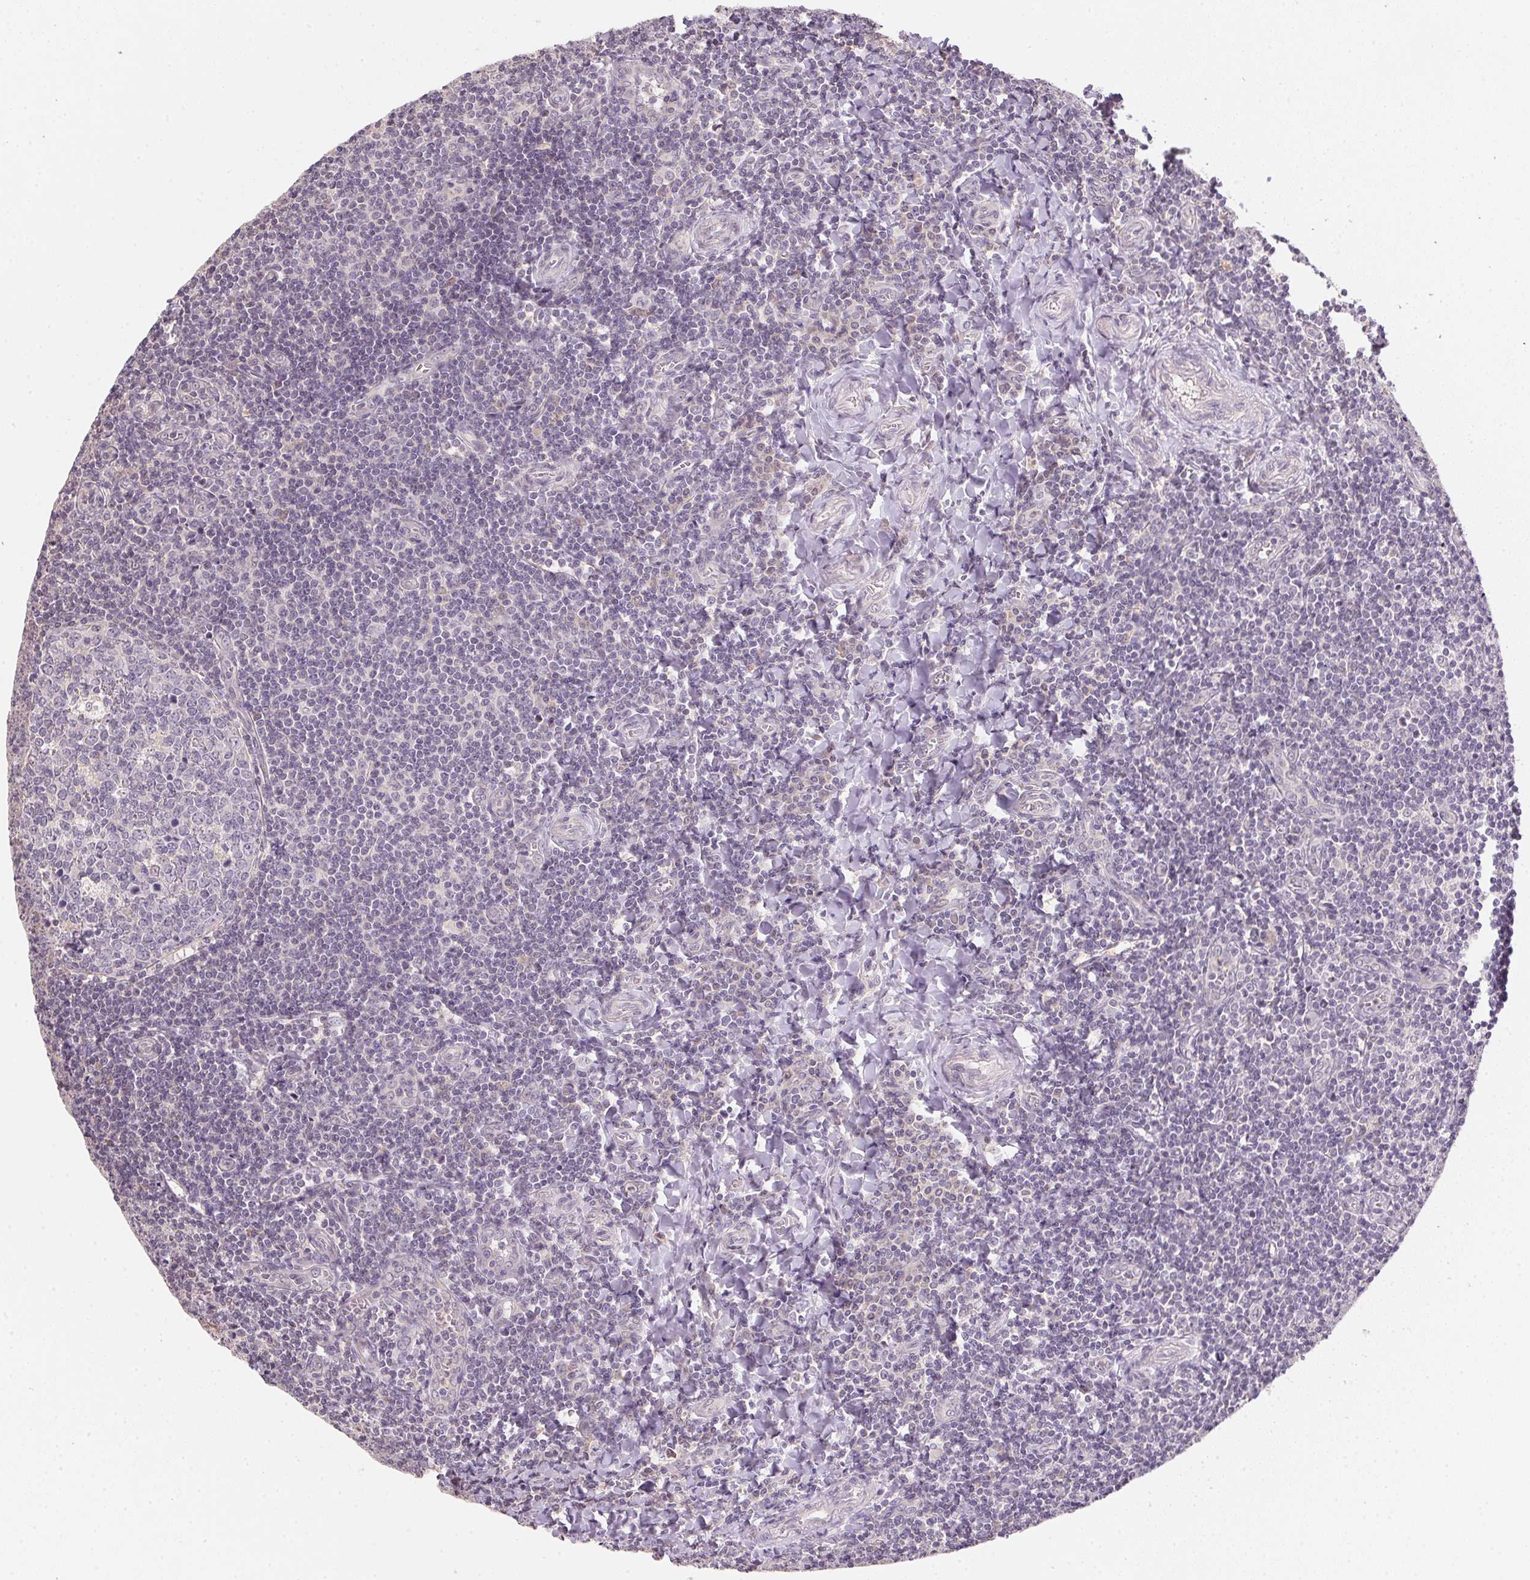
{"staining": {"intensity": "negative", "quantity": "none", "location": "none"}, "tissue": "tonsil", "cell_type": "Germinal center cells", "image_type": "normal", "snomed": [{"axis": "morphology", "description": "Normal tissue, NOS"}, {"axis": "morphology", "description": "Inflammation, NOS"}, {"axis": "topography", "description": "Tonsil"}], "caption": "Germinal center cells show no significant protein positivity in normal tonsil. (Immunohistochemistry, brightfield microscopy, high magnification).", "gene": "ALDH8A1", "patient": {"sex": "female", "age": 31}}